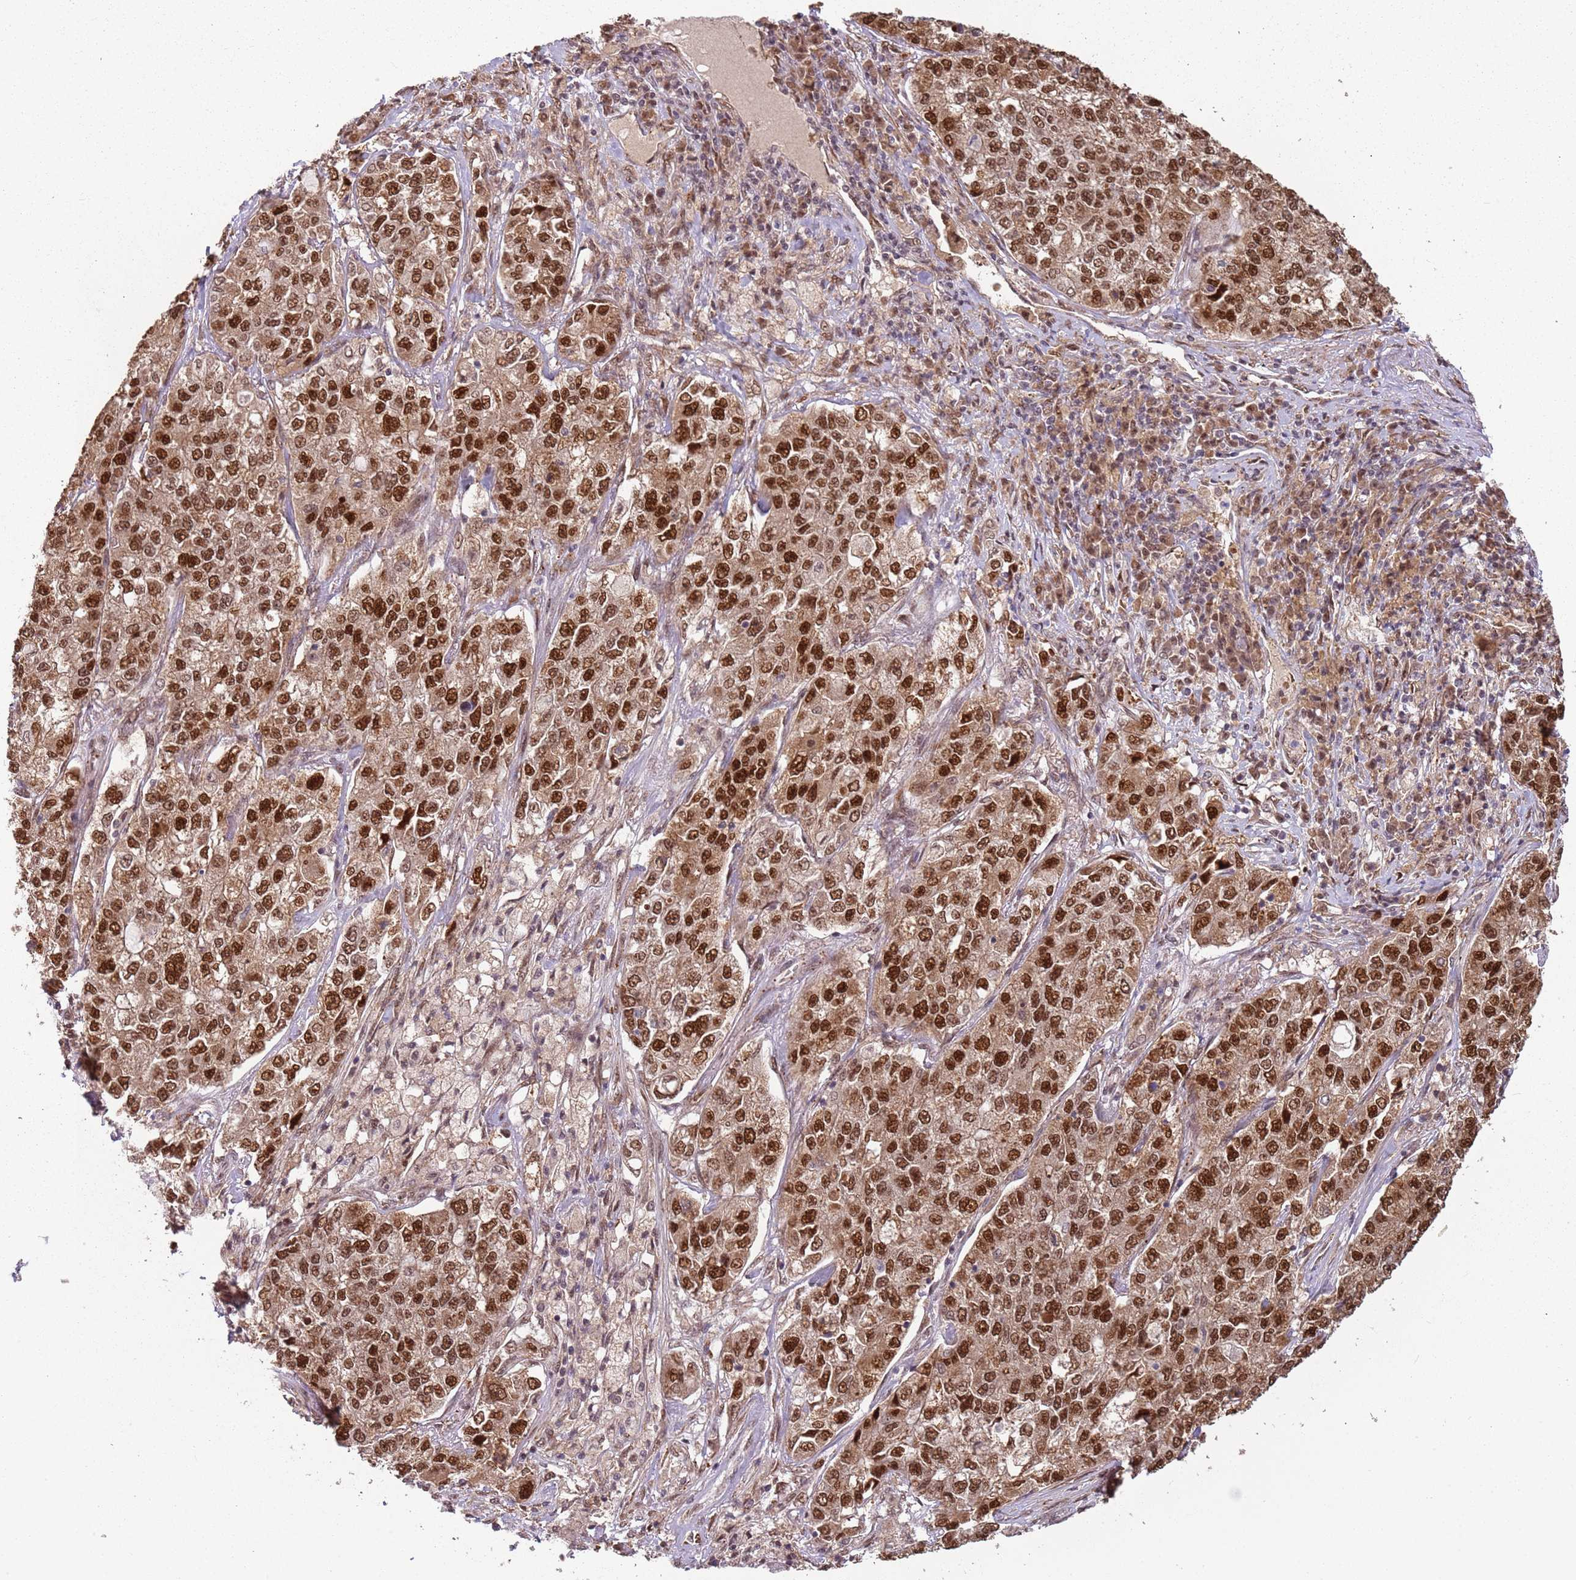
{"staining": {"intensity": "strong", "quantity": ">75%", "location": "nuclear"}, "tissue": "lung cancer", "cell_type": "Tumor cells", "image_type": "cancer", "snomed": [{"axis": "morphology", "description": "Adenocarcinoma, NOS"}, {"axis": "topography", "description": "Lung"}], "caption": "Human lung cancer (adenocarcinoma) stained for a protein (brown) shows strong nuclear positive staining in about >75% of tumor cells.", "gene": "POLR3H", "patient": {"sex": "male", "age": 49}}